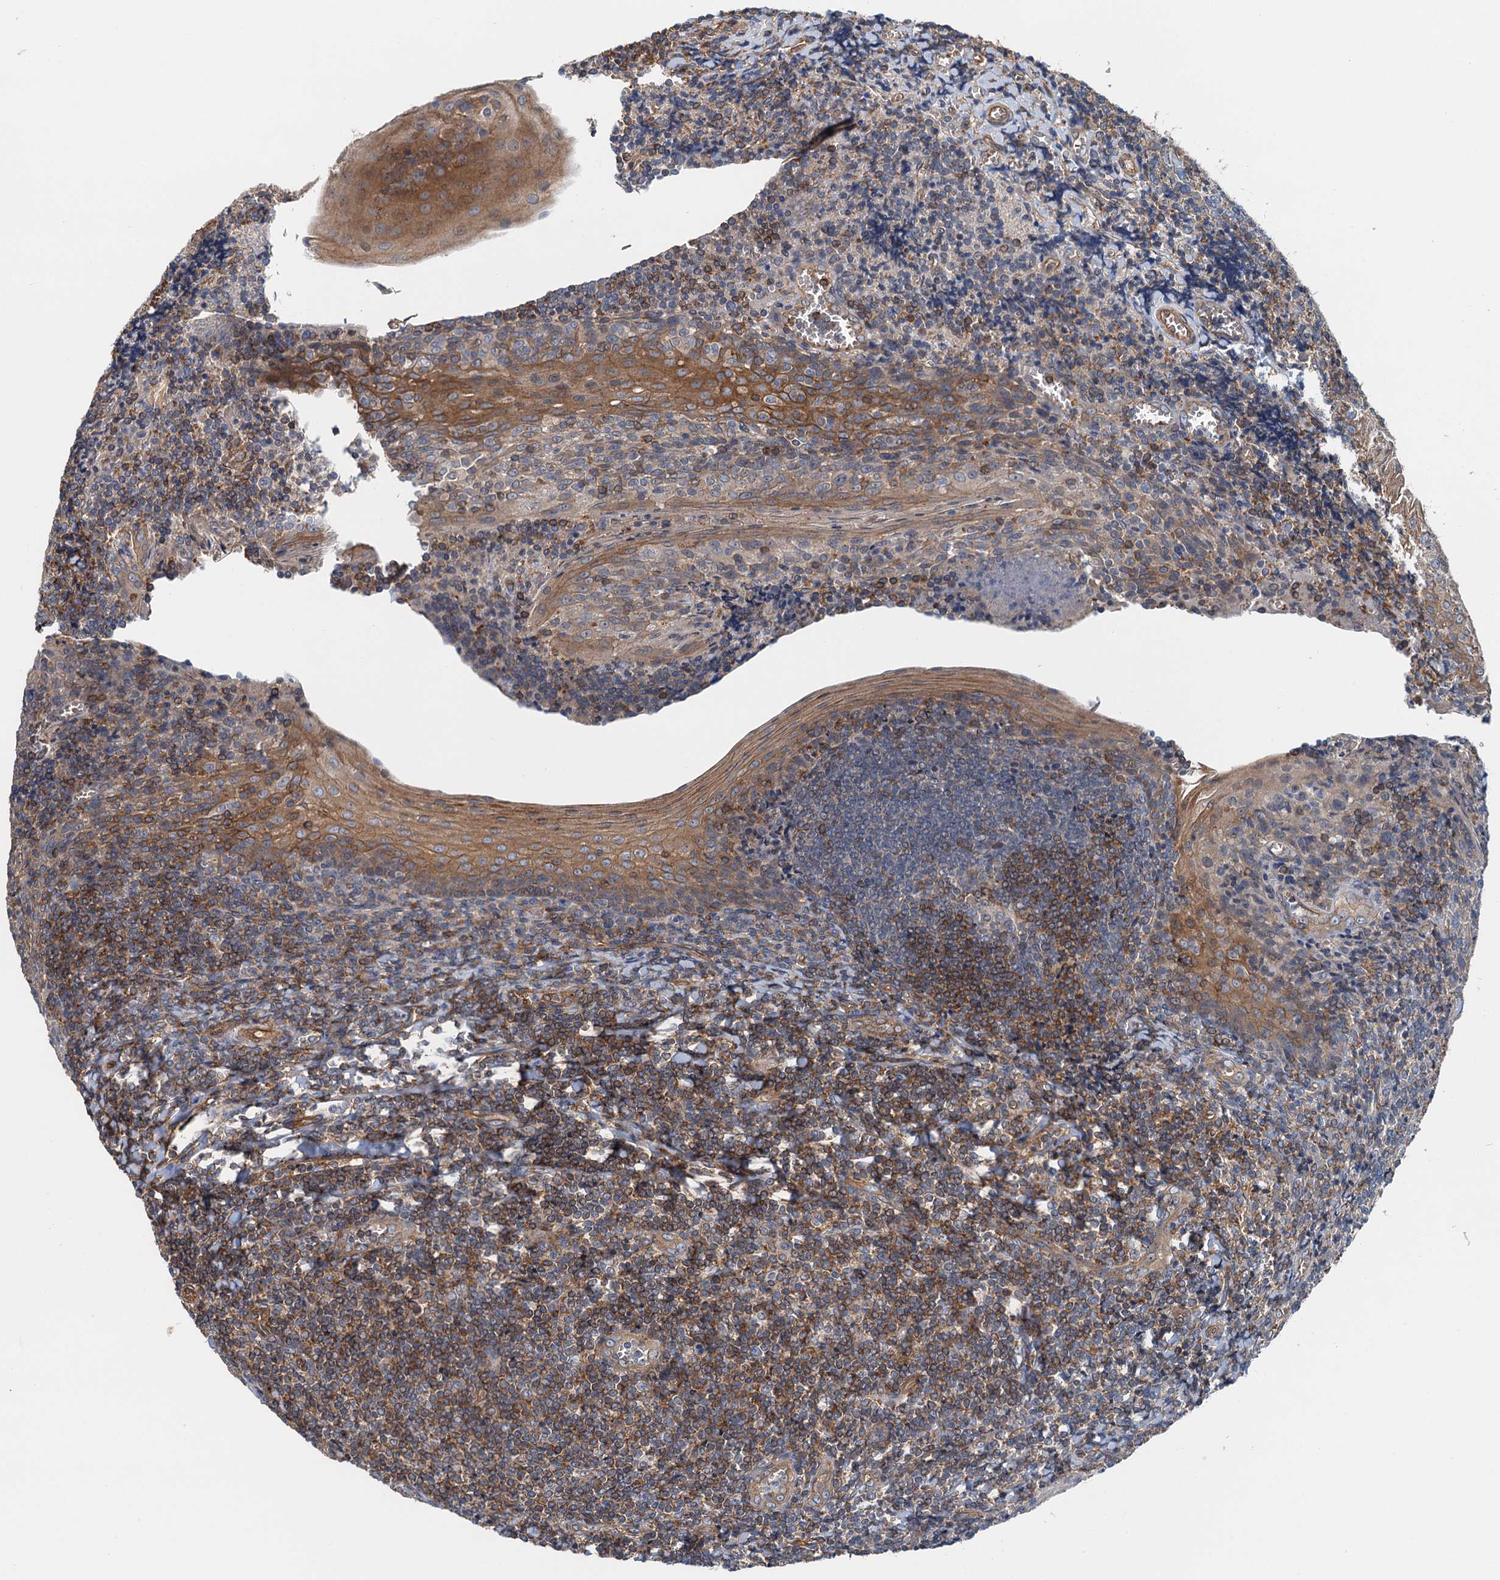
{"staining": {"intensity": "moderate", "quantity": "<25%", "location": "cytoplasmic/membranous"}, "tissue": "tonsil", "cell_type": "Germinal center cells", "image_type": "normal", "snomed": [{"axis": "morphology", "description": "Normal tissue, NOS"}, {"axis": "topography", "description": "Tonsil"}], "caption": "A brown stain highlights moderate cytoplasmic/membranous positivity of a protein in germinal center cells of unremarkable tonsil. The staining is performed using DAB (3,3'-diaminobenzidine) brown chromogen to label protein expression. The nuclei are counter-stained blue using hematoxylin.", "gene": "ROGDI", "patient": {"sex": "male", "age": 27}}